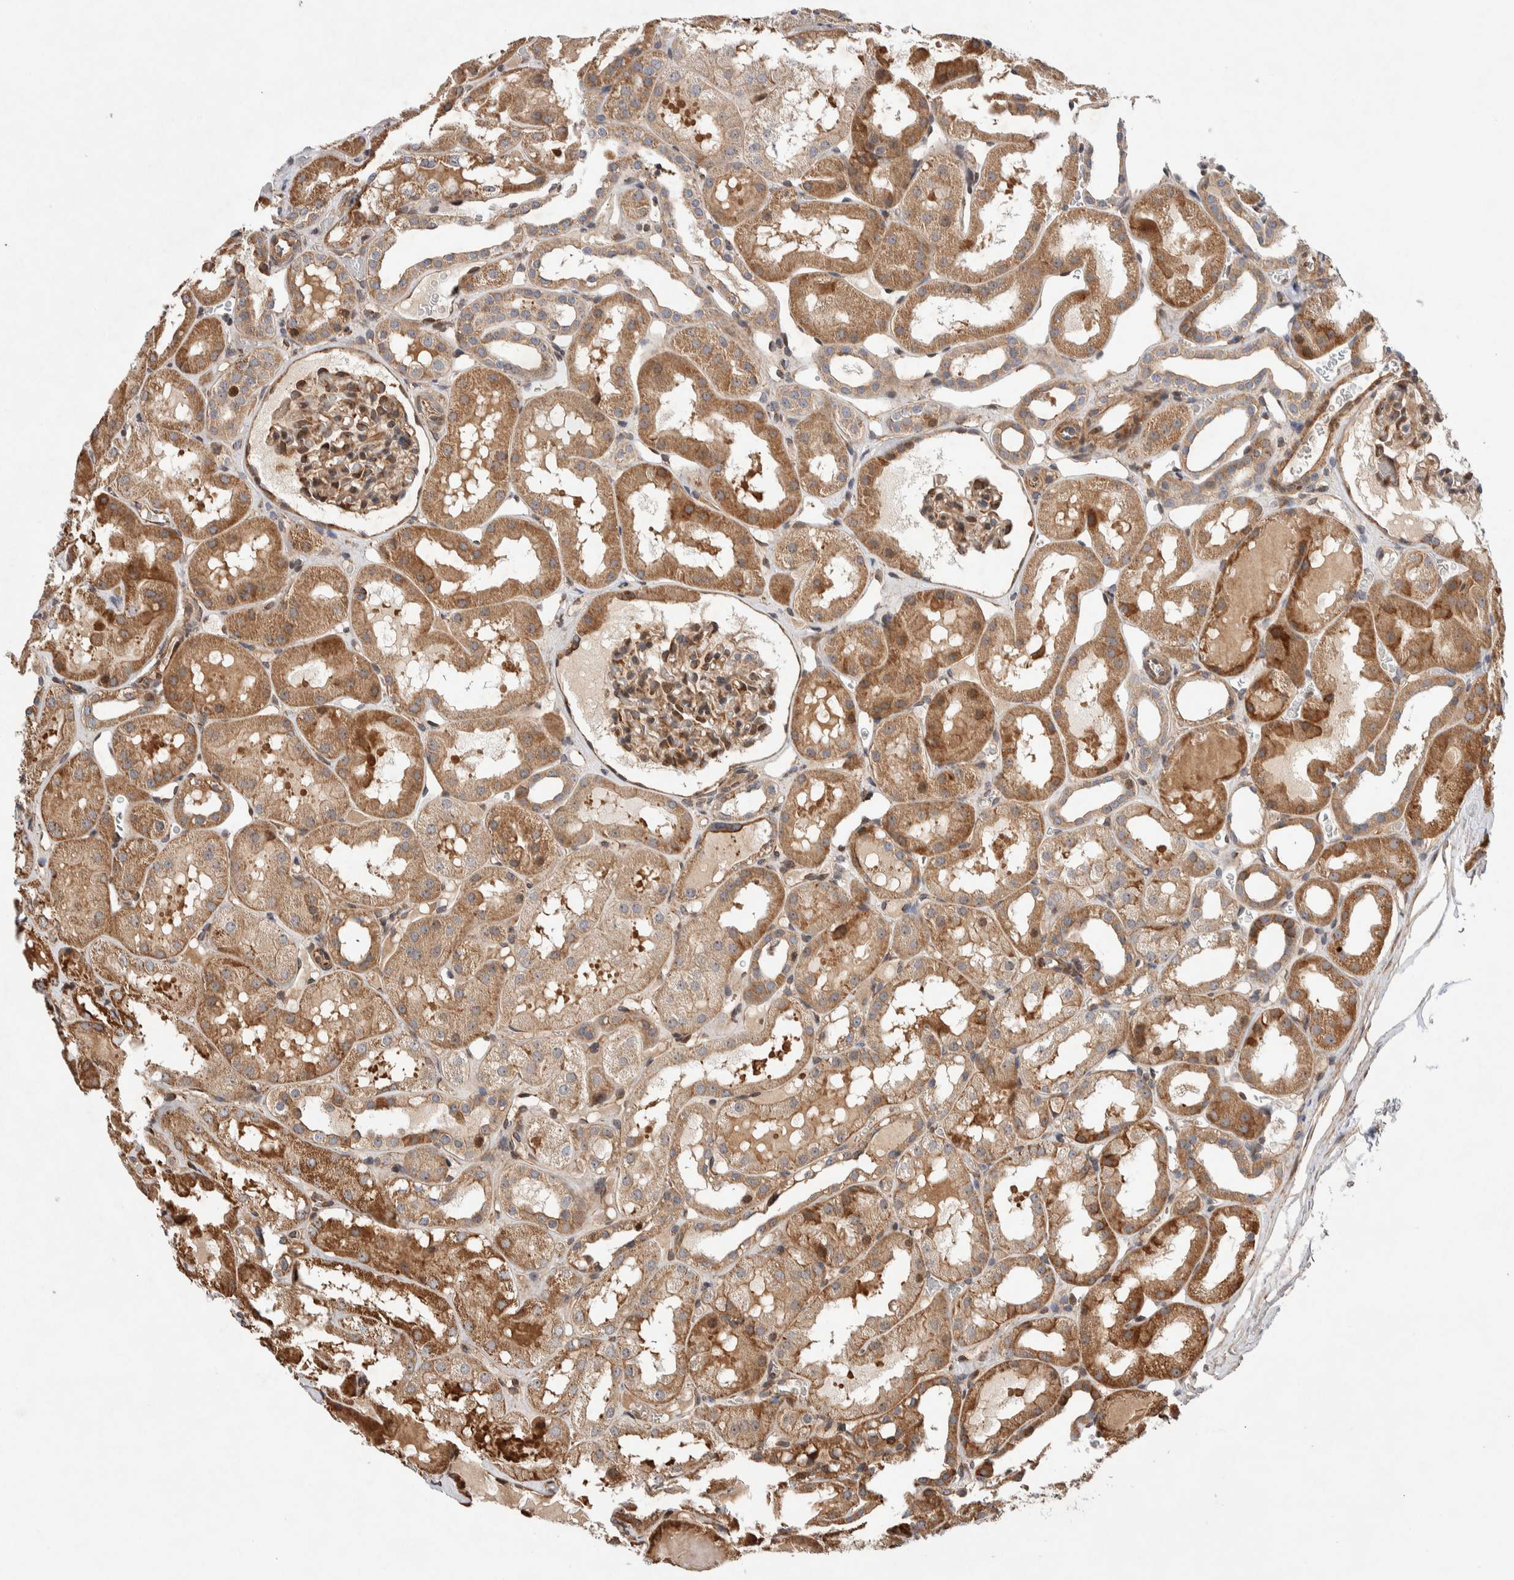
{"staining": {"intensity": "moderate", "quantity": ">75%", "location": "cytoplasmic/membranous"}, "tissue": "kidney", "cell_type": "Cells in glomeruli", "image_type": "normal", "snomed": [{"axis": "morphology", "description": "Normal tissue, NOS"}, {"axis": "topography", "description": "Kidney"}, {"axis": "topography", "description": "Urinary bladder"}], "caption": "Immunohistochemical staining of benign kidney exhibits moderate cytoplasmic/membranous protein staining in approximately >75% of cells in glomeruli. (DAB IHC with brightfield microscopy, high magnification).", "gene": "LZTS1", "patient": {"sex": "male", "age": 16}}